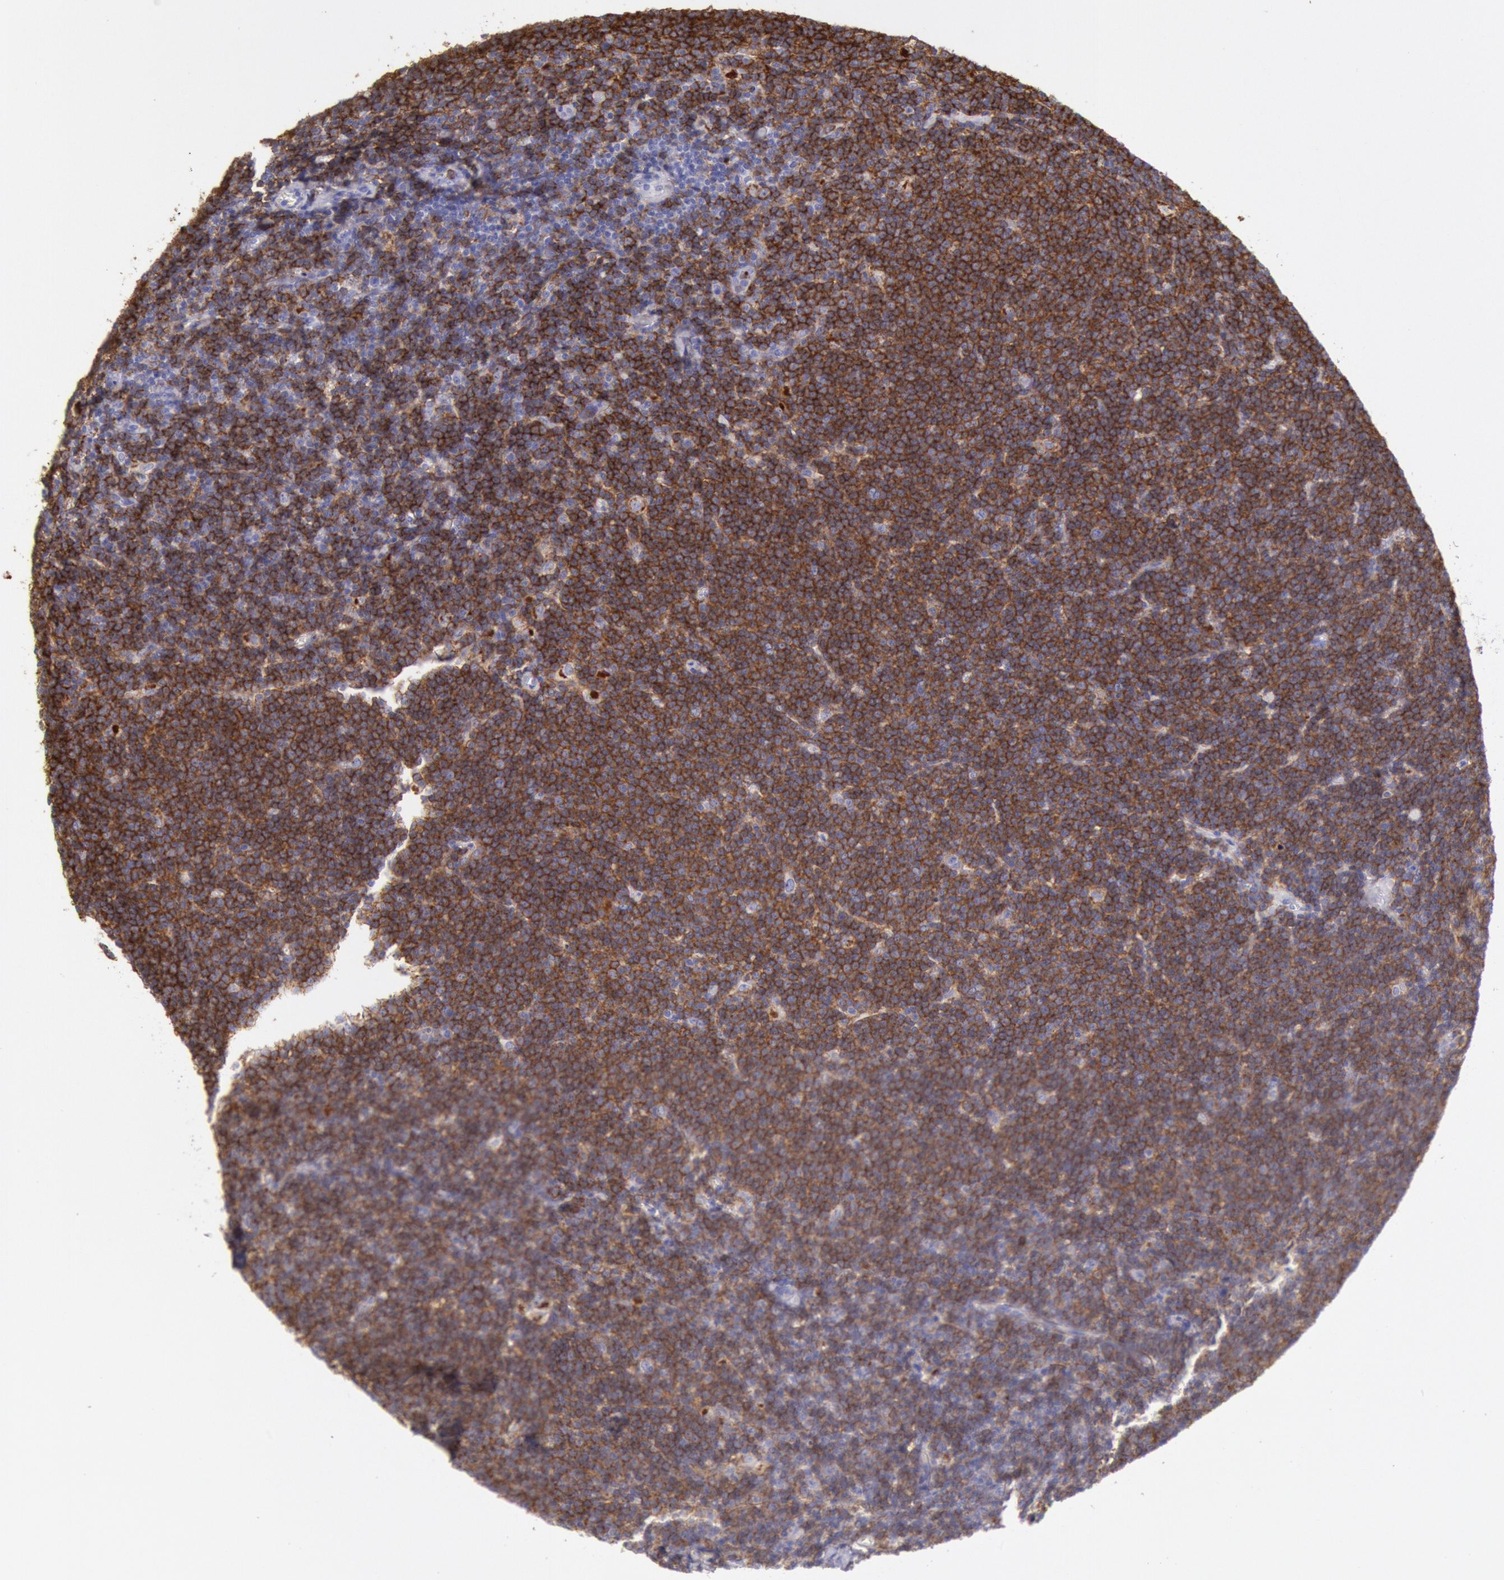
{"staining": {"intensity": "moderate", "quantity": ">75%", "location": "cytoplasmic/membranous"}, "tissue": "lymphoma", "cell_type": "Tumor cells", "image_type": "cancer", "snomed": [{"axis": "morphology", "description": "Malignant lymphoma, non-Hodgkin's type, Low grade"}, {"axis": "topography", "description": "Lymph node"}], "caption": "Immunohistochemistry (DAB) staining of human malignant lymphoma, non-Hodgkin's type (low-grade) displays moderate cytoplasmic/membranous protein positivity in about >75% of tumor cells. Using DAB (brown) and hematoxylin (blue) stains, captured at high magnification using brightfield microscopy.", "gene": "LYN", "patient": {"sex": "male", "age": 65}}